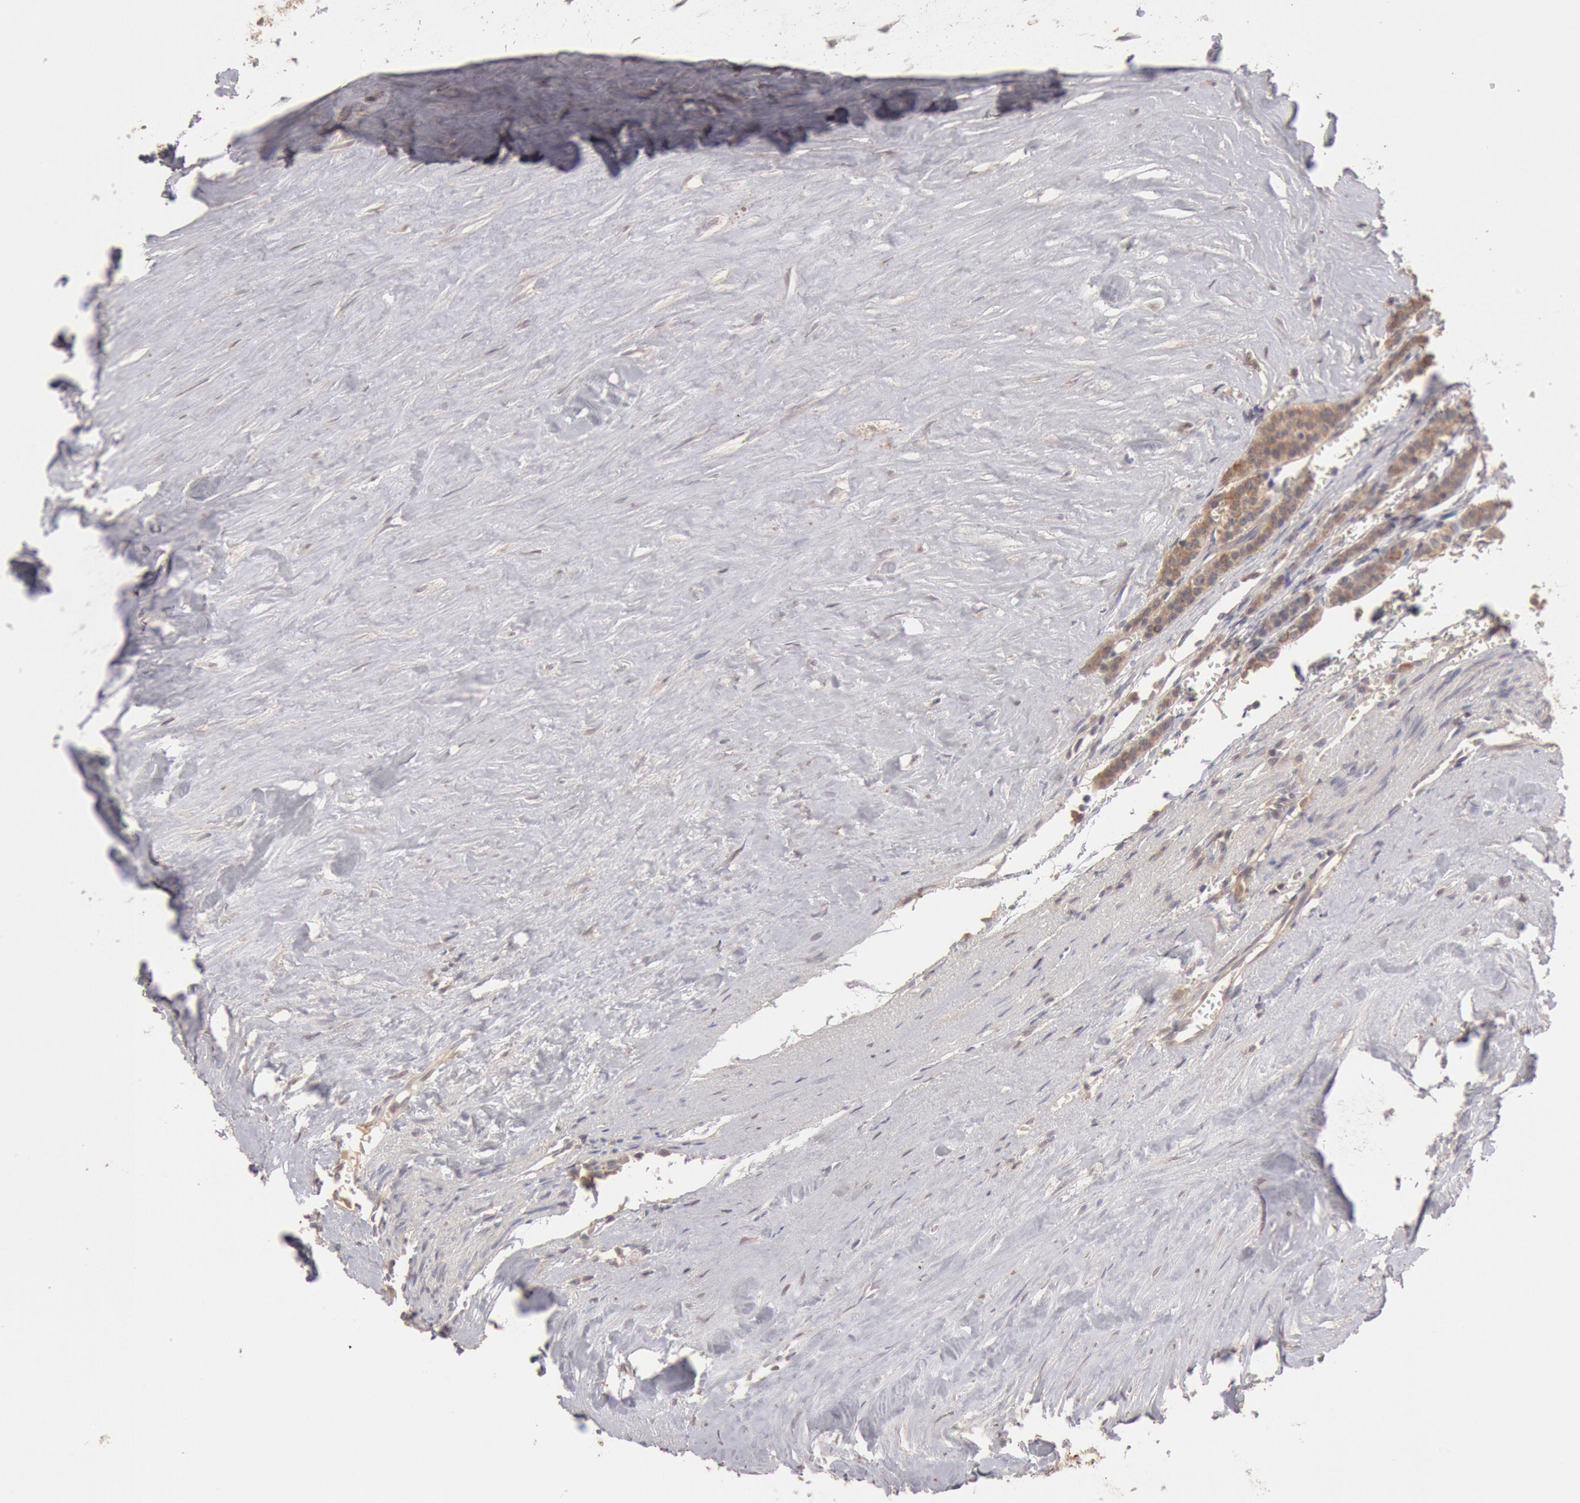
{"staining": {"intensity": "weak", "quantity": ">75%", "location": "cytoplasmic/membranous"}, "tissue": "carcinoid", "cell_type": "Tumor cells", "image_type": "cancer", "snomed": [{"axis": "morphology", "description": "Carcinoid, malignant, NOS"}, {"axis": "topography", "description": "Small intestine"}], "caption": "This micrograph exhibits carcinoid stained with immunohistochemistry to label a protein in brown. The cytoplasmic/membranous of tumor cells show weak positivity for the protein. Nuclei are counter-stained blue.", "gene": "ZFP36L1", "patient": {"sex": "male", "age": 63}}